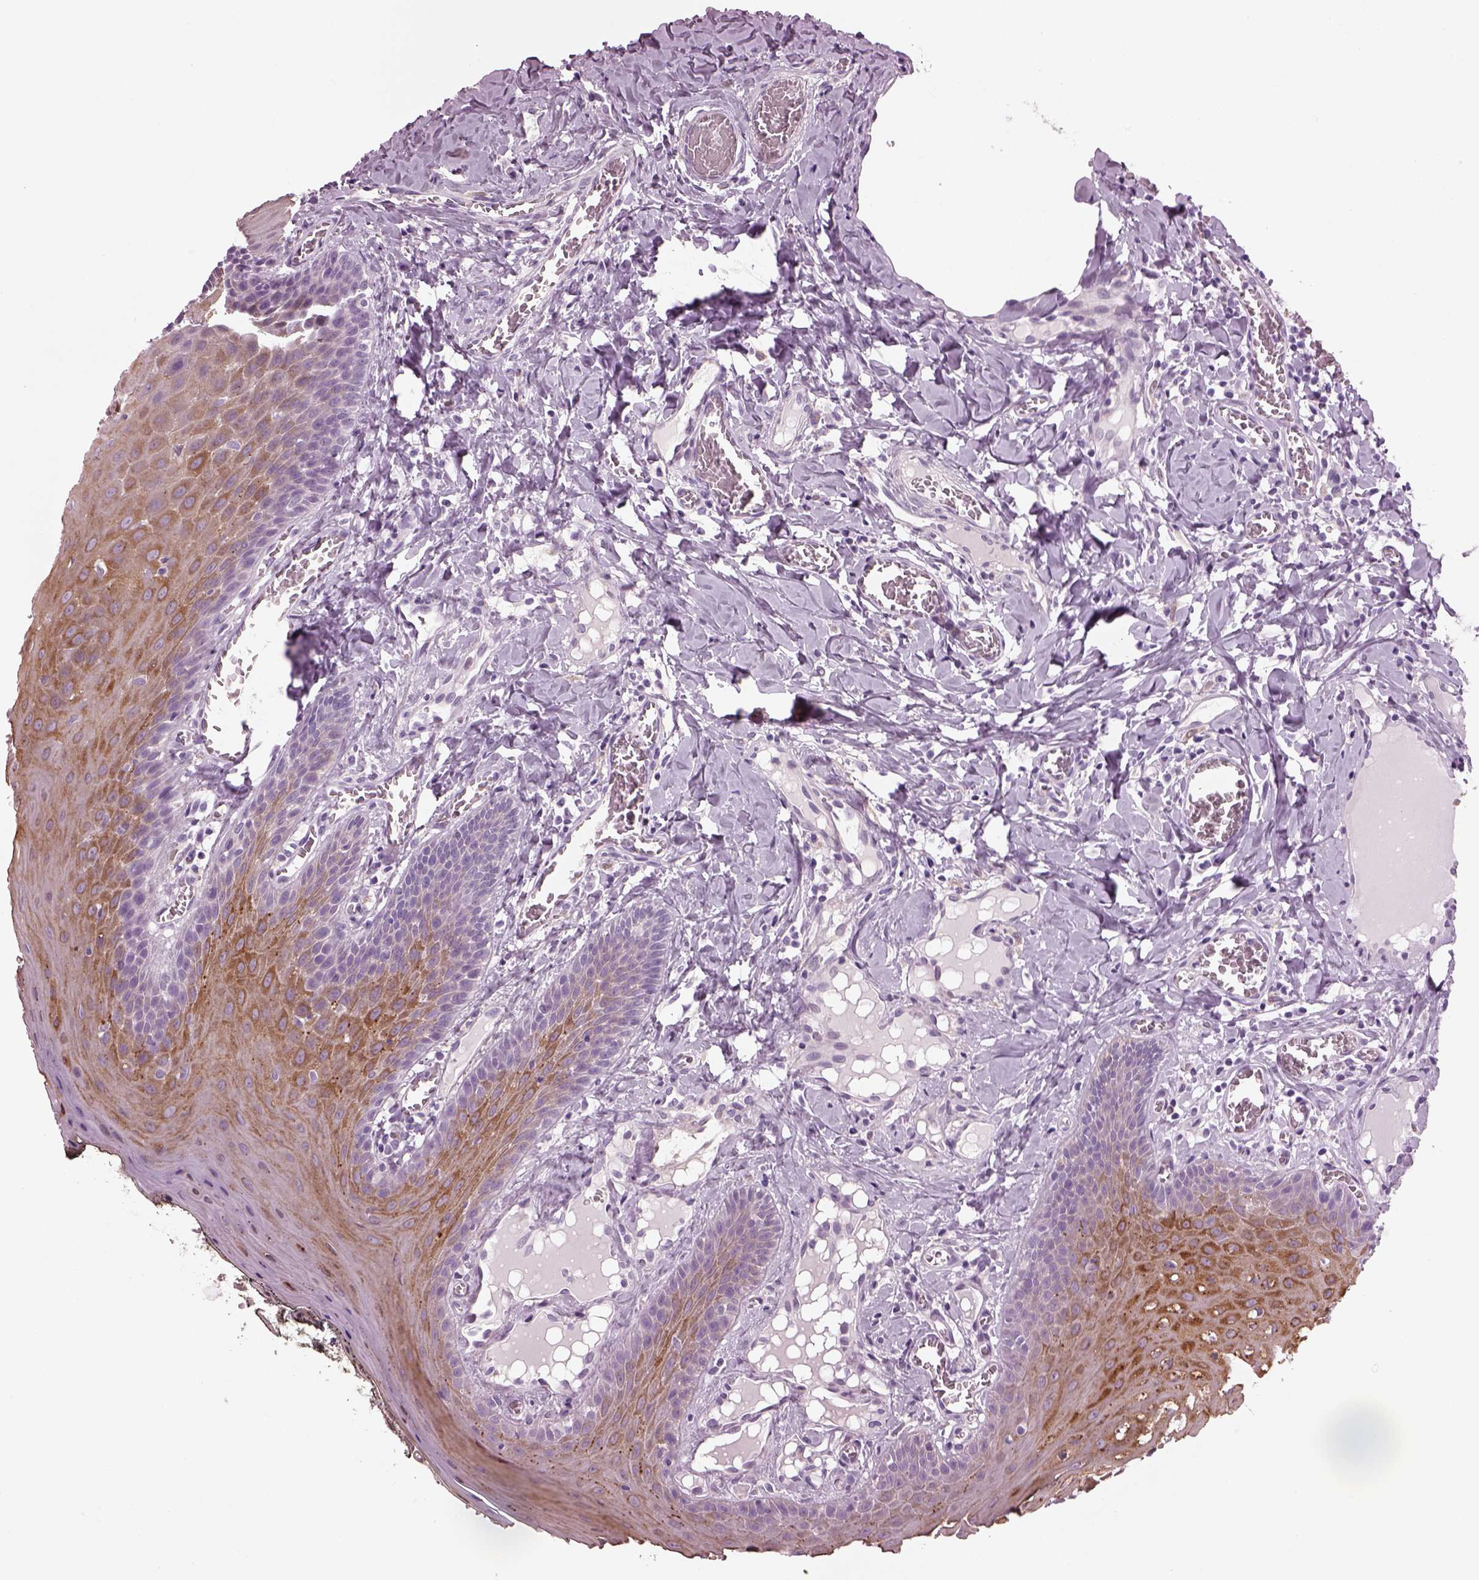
{"staining": {"intensity": "moderate", "quantity": ">75%", "location": "cytoplasmic/membranous"}, "tissue": "oral mucosa", "cell_type": "Squamous epithelial cells", "image_type": "normal", "snomed": [{"axis": "morphology", "description": "Normal tissue, NOS"}, {"axis": "topography", "description": "Oral tissue"}], "caption": "Immunohistochemistry photomicrograph of benign oral mucosa: human oral mucosa stained using IHC demonstrates medium levels of moderate protein expression localized specifically in the cytoplasmic/membranous of squamous epithelial cells, appearing as a cytoplasmic/membranous brown color.", "gene": "PRR9", "patient": {"sex": "male", "age": 9}}